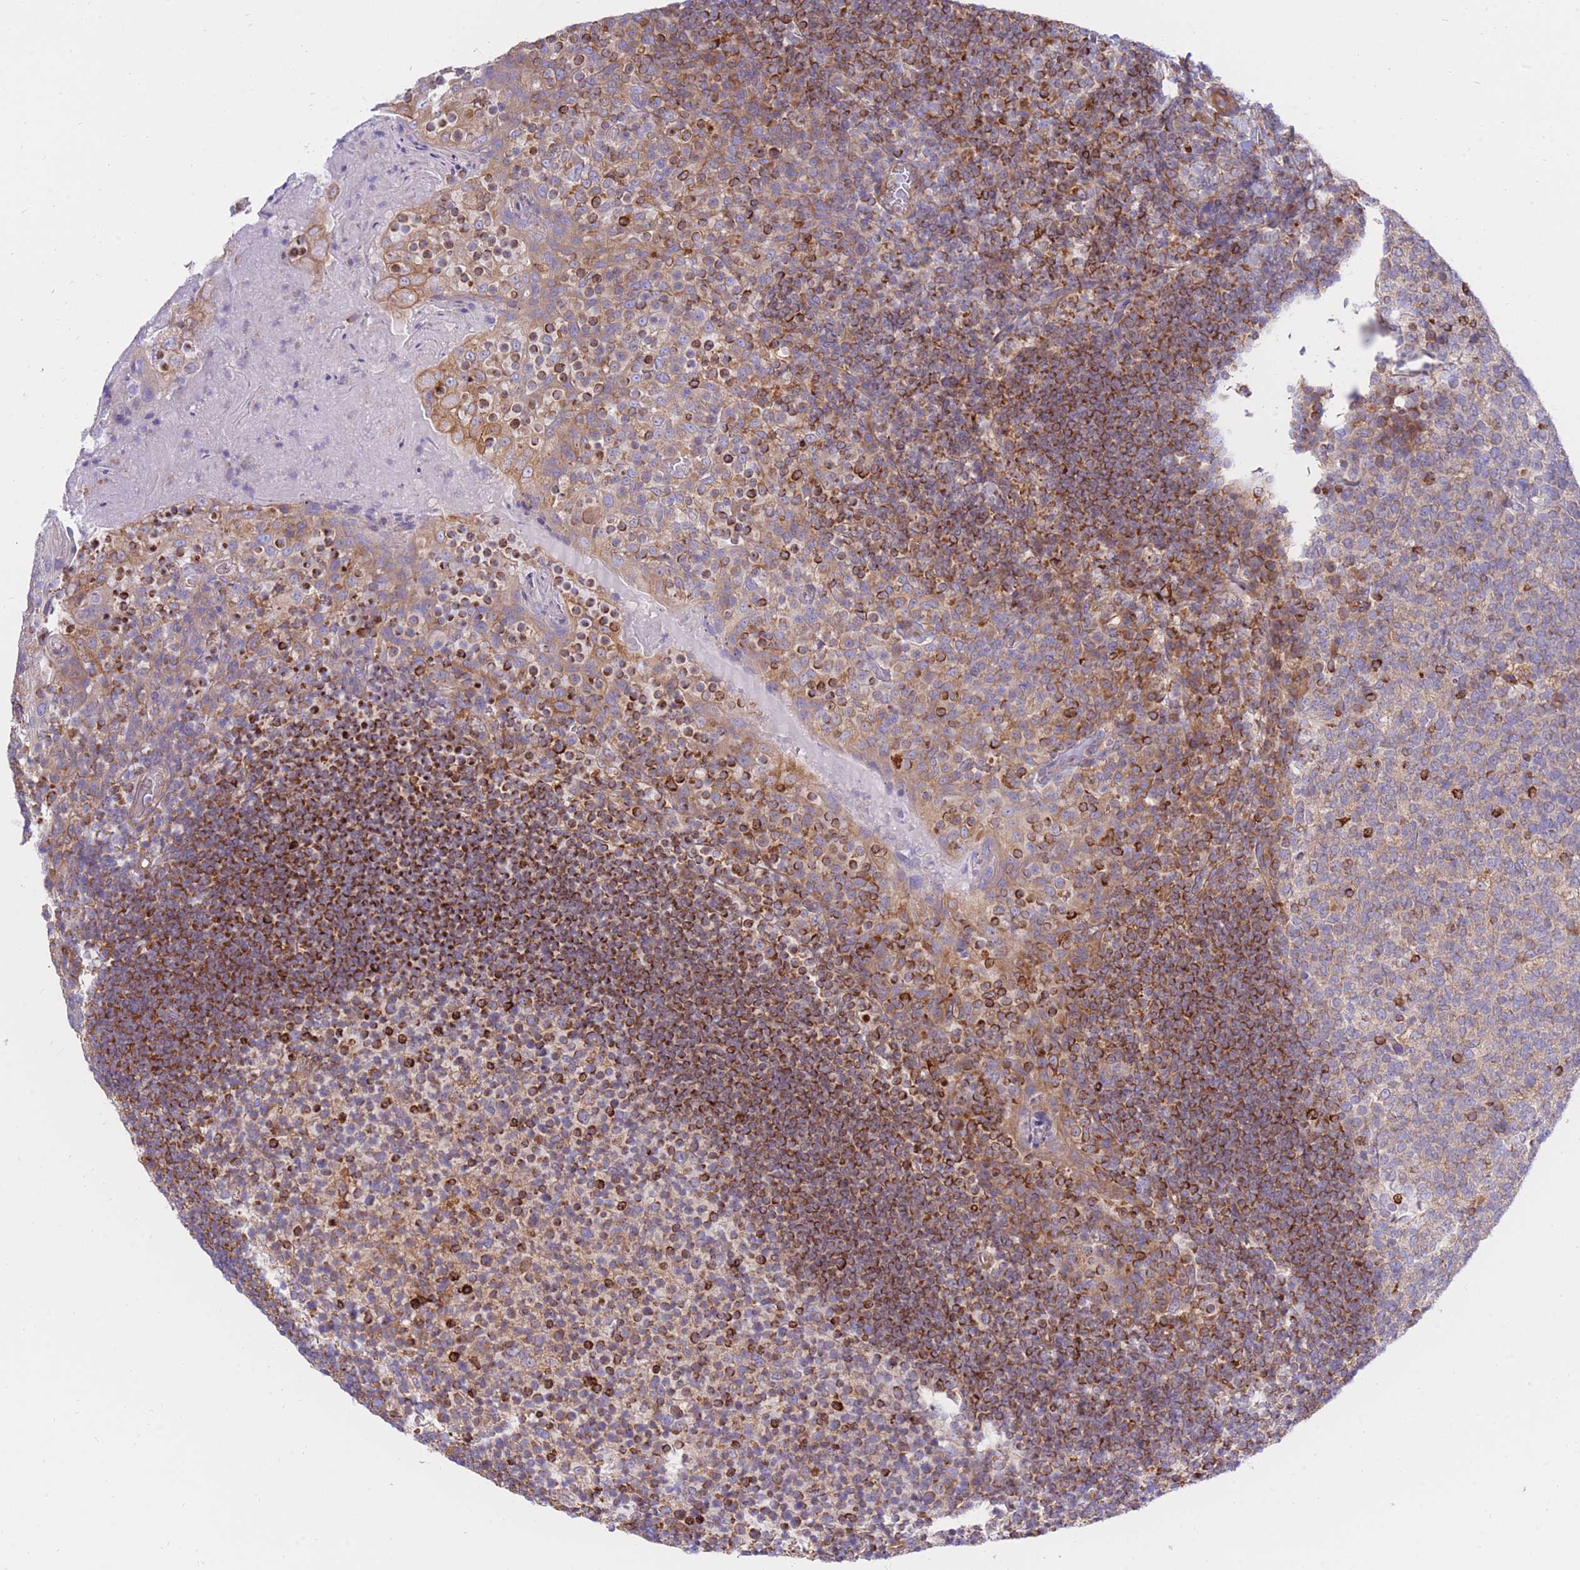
{"staining": {"intensity": "strong", "quantity": "25%-75%", "location": "cytoplasmic/membranous"}, "tissue": "tonsil", "cell_type": "Germinal center cells", "image_type": "normal", "snomed": [{"axis": "morphology", "description": "Normal tissue, NOS"}, {"axis": "topography", "description": "Tonsil"}], "caption": "Immunohistochemistry of benign tonsil reveals high levels of strong cytoplasmic/membranous expression in approximately 25%-75% of germinal center cells.", "gene": "REM1", "patient": {"sex": "female", "age": 10}}